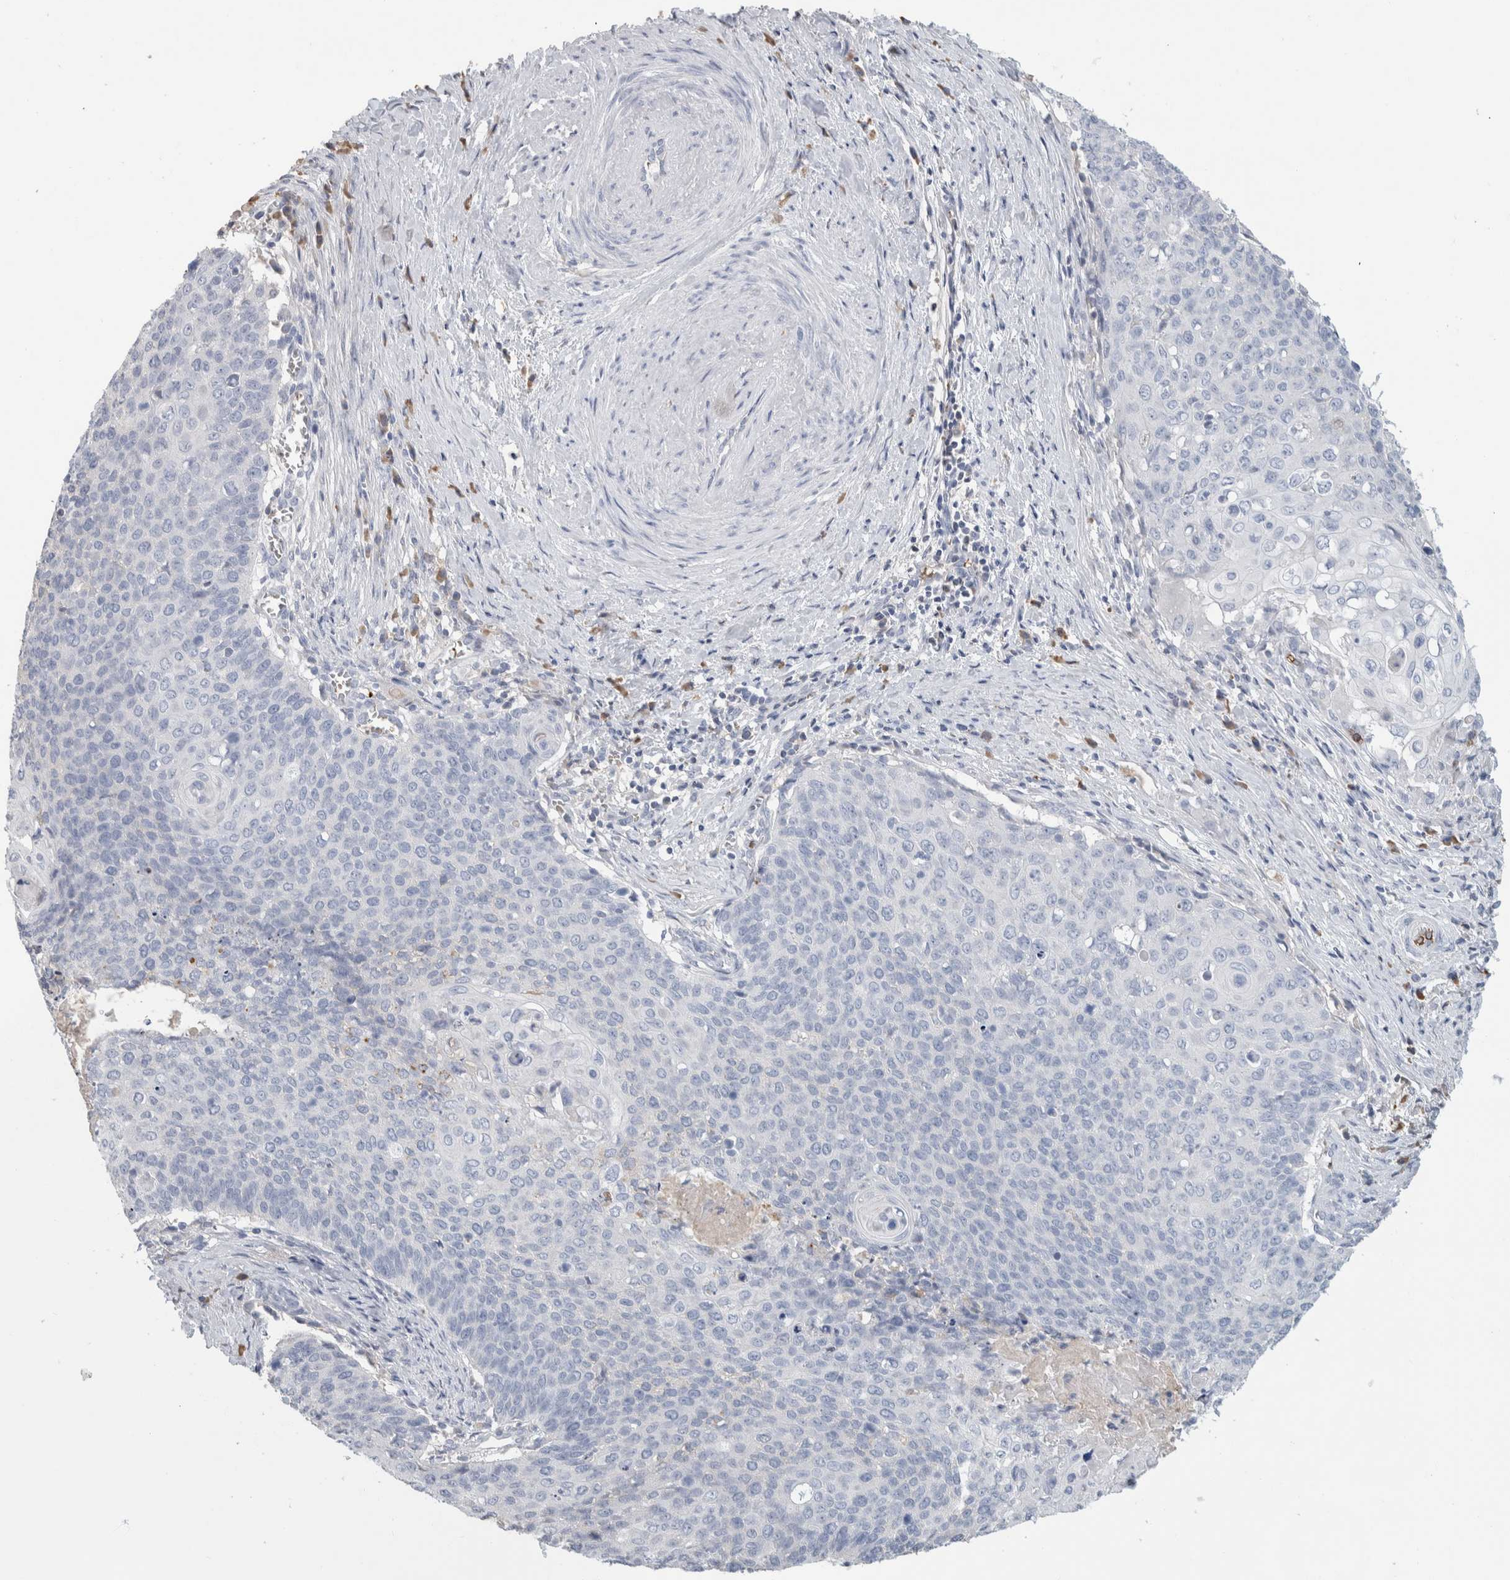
{"staining": {"intensity": "negative", "quantity": "none", "location": "none"}, "tissue": "cervical cancer", "cell_type": "Tumor cells", "image_type": "cancer", "snomed": [{"axis": "morphology", "description": "Squamous cell carcinoma, NOS"}, {"axis": "topography", "description": "Cervix"}], "caption": "Tumor cells show no significant expression in cervical cancer (squamous cell carcinoma).", "gene": "CA1", "patient": {"sex": "female", "age": 39}}